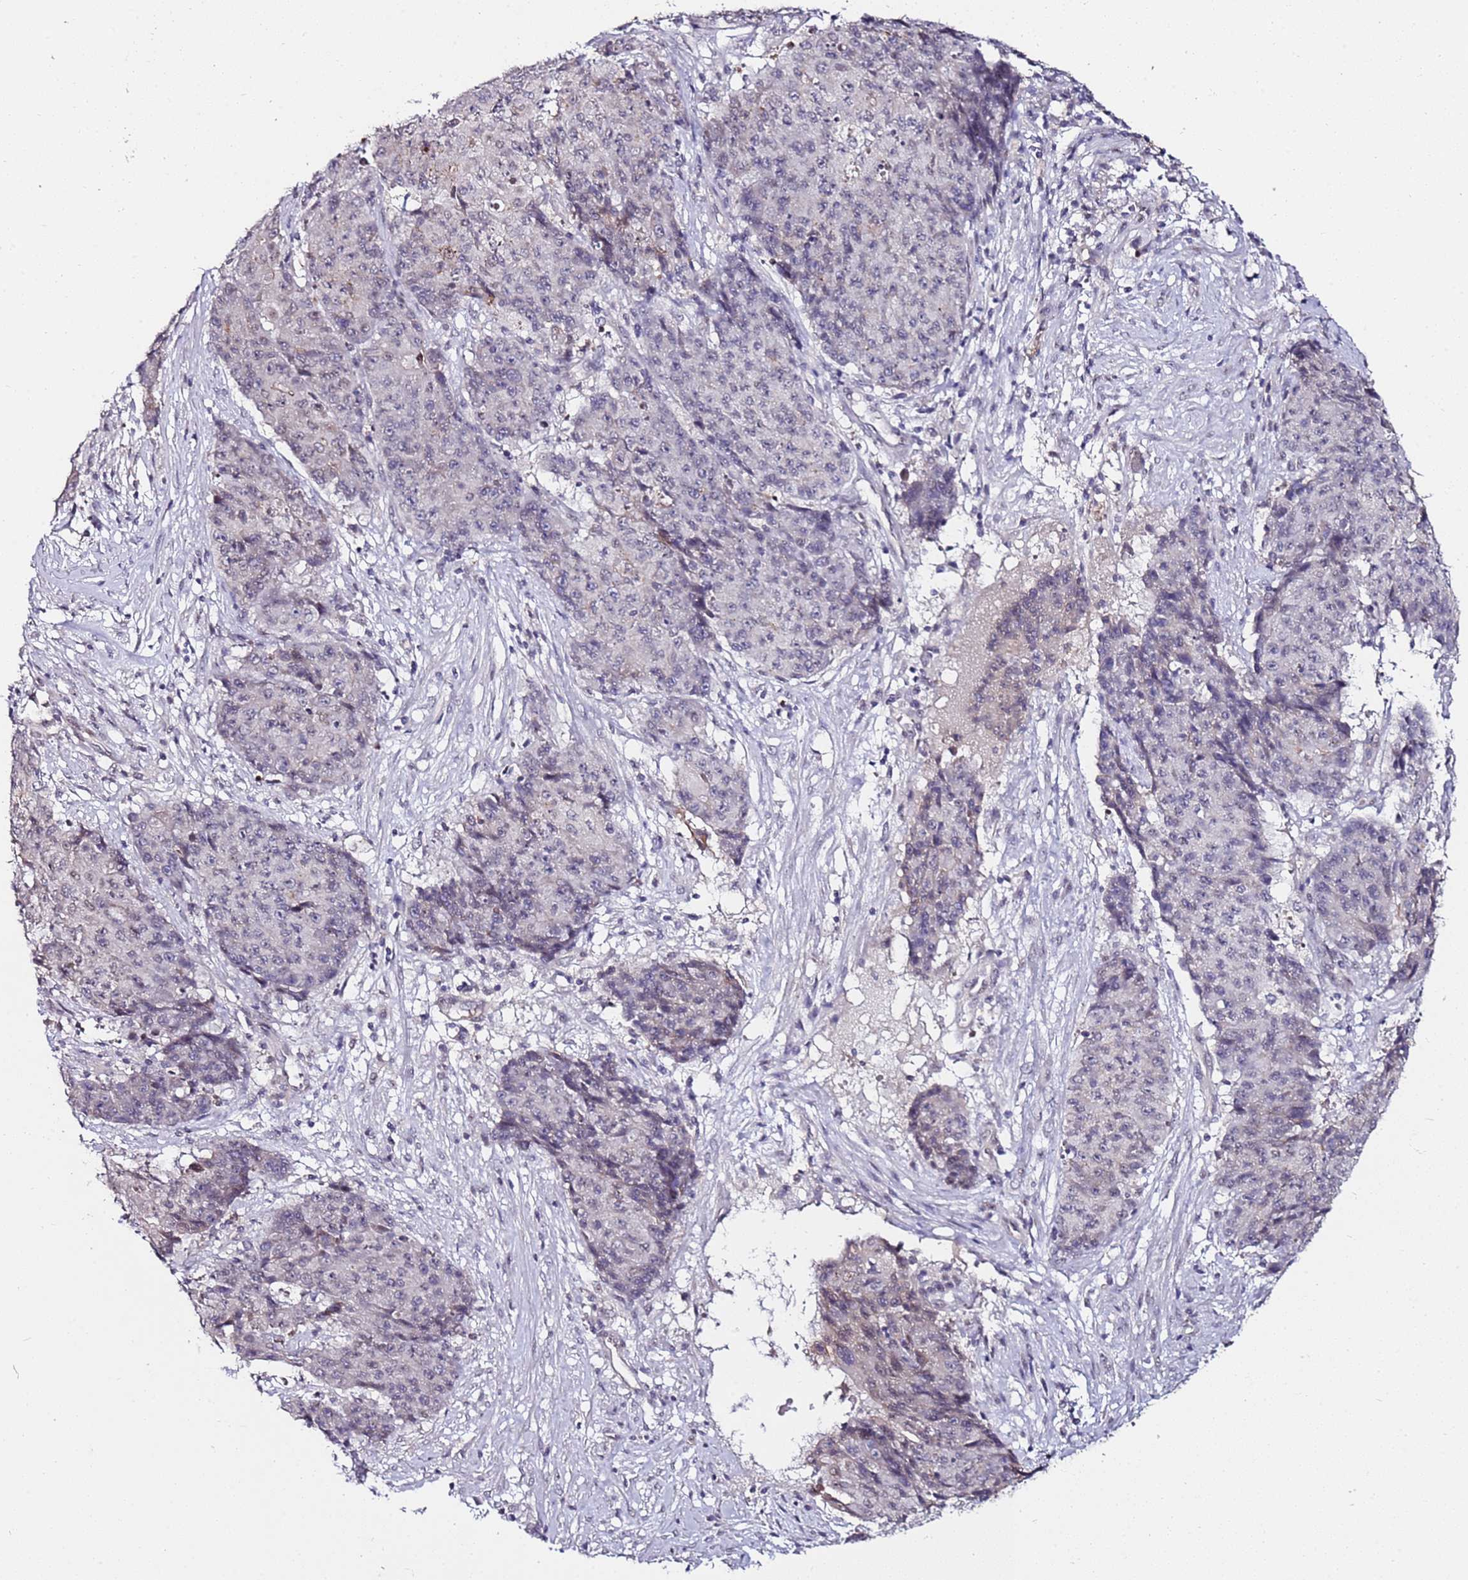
{"staining": {"intensity": "negative", "quantity": "none", "location": "none"}, "tissue": "ovarian cancer", "cell_type": "Tumor cells", "image_type": "cancer", "snomed": [{"axis": "morphology", "description": "Carcinoma, endometroid"}, {"axis": "topography", "description": "Ovary"}], "caption": "IHC histopathology image of ovarian cancer stained for a protein (brown), which reveals no positivity in tumor cells. (DAB (3,3'-diaminobenzidine) immunohistochemistry (IHC) with hematoxylin counter stain).", "gene": "DUSP28", "patient": {"sex": "female", "age": 42}}